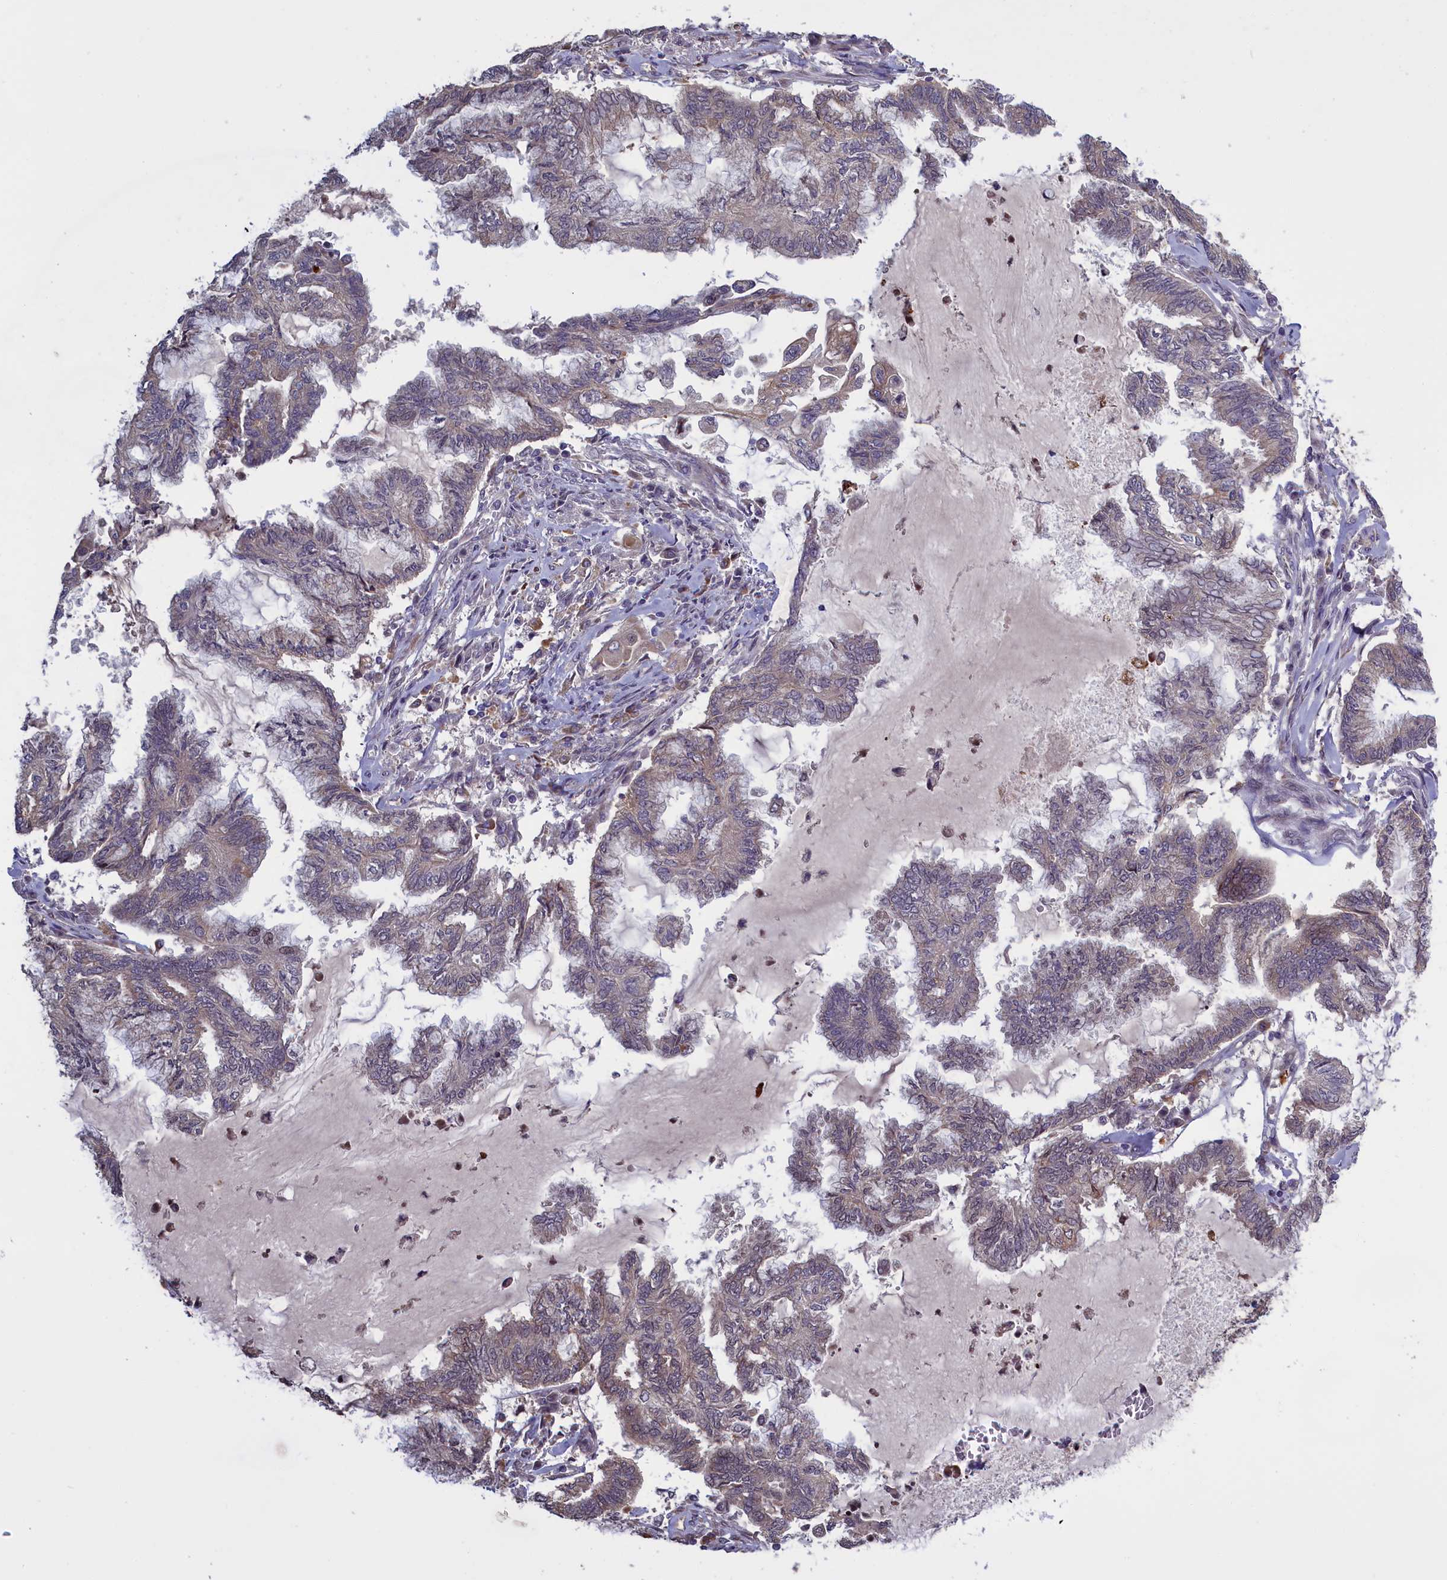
{"staining": {"intensity": "weak", "quantity": "<25%", "location": "cytoplasmic/membranous"}, "tissue": "endometrial cancer", "cell_type": "Tumor cells", "image_type": "cancer", "snomed": [{"axis": "morphology", "description": "Adenocarcinoma, NOS"}, {"axis": "topography", "description": "Endometrium"}], "caption": "Immunohistochemistry (IHC) image of neoplastic tissue: adenocarcinoma (endometrial) stained with DAB reveals no significant protein expression in tumor cells.", "gene": "DENND1B", "patient": {"sex": "female", "age": 86}}